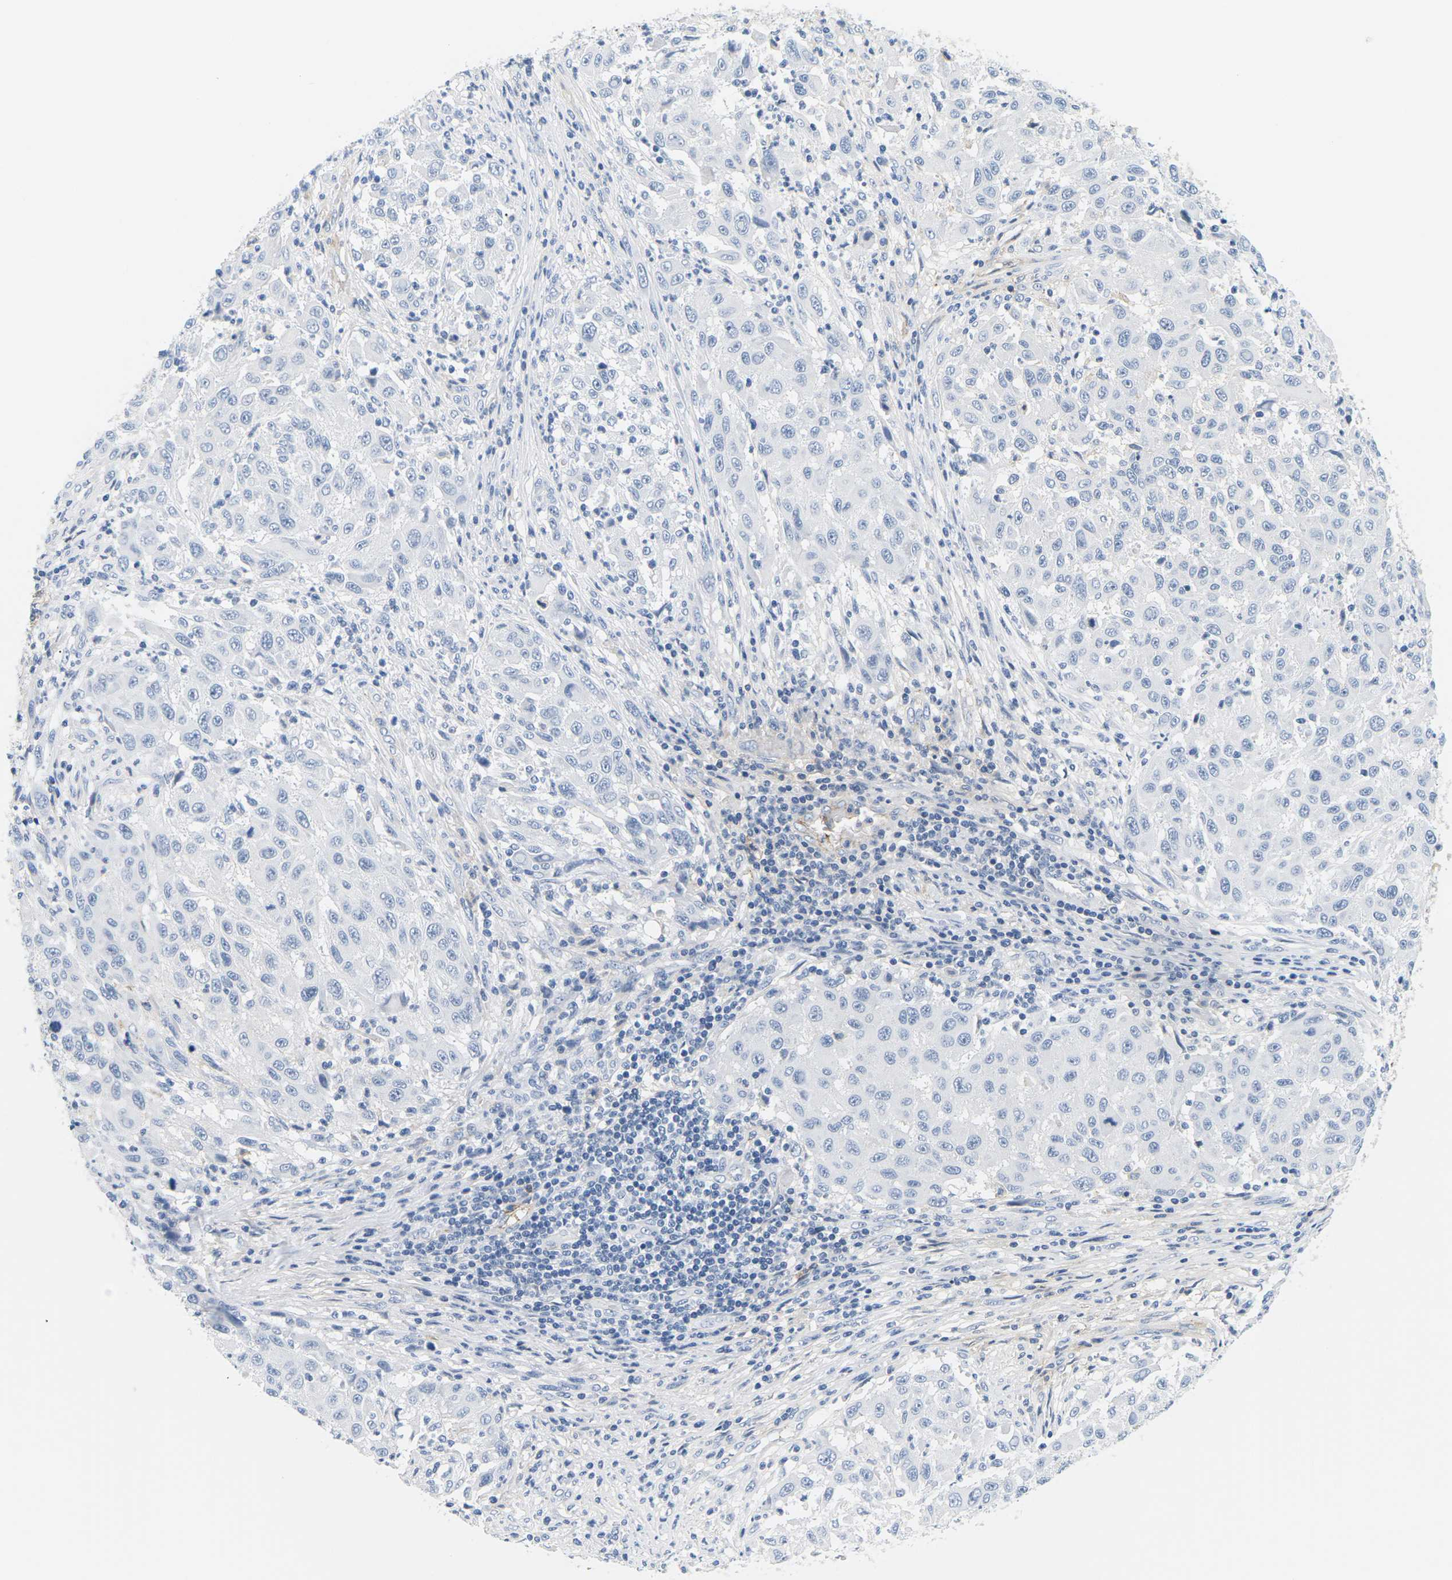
{"staining": {"intensity": "negative", "quantity": "none", "location": "none"}, "tissue": "melanoma", "cell_type": "Tumor cells", "image_type": "cancer", "snomed": [{"axis": "morphology", "description": "Malignant melanoma, Metastatic site"}, {"axis": "topography", "description": "Lymph node"}], "caption": "A micrograph of human malignant melanoma (metastatic site) is negative for staining in tumor cells.", "gene": "APOB", "patient": {"sex": "male", "age": 61}}